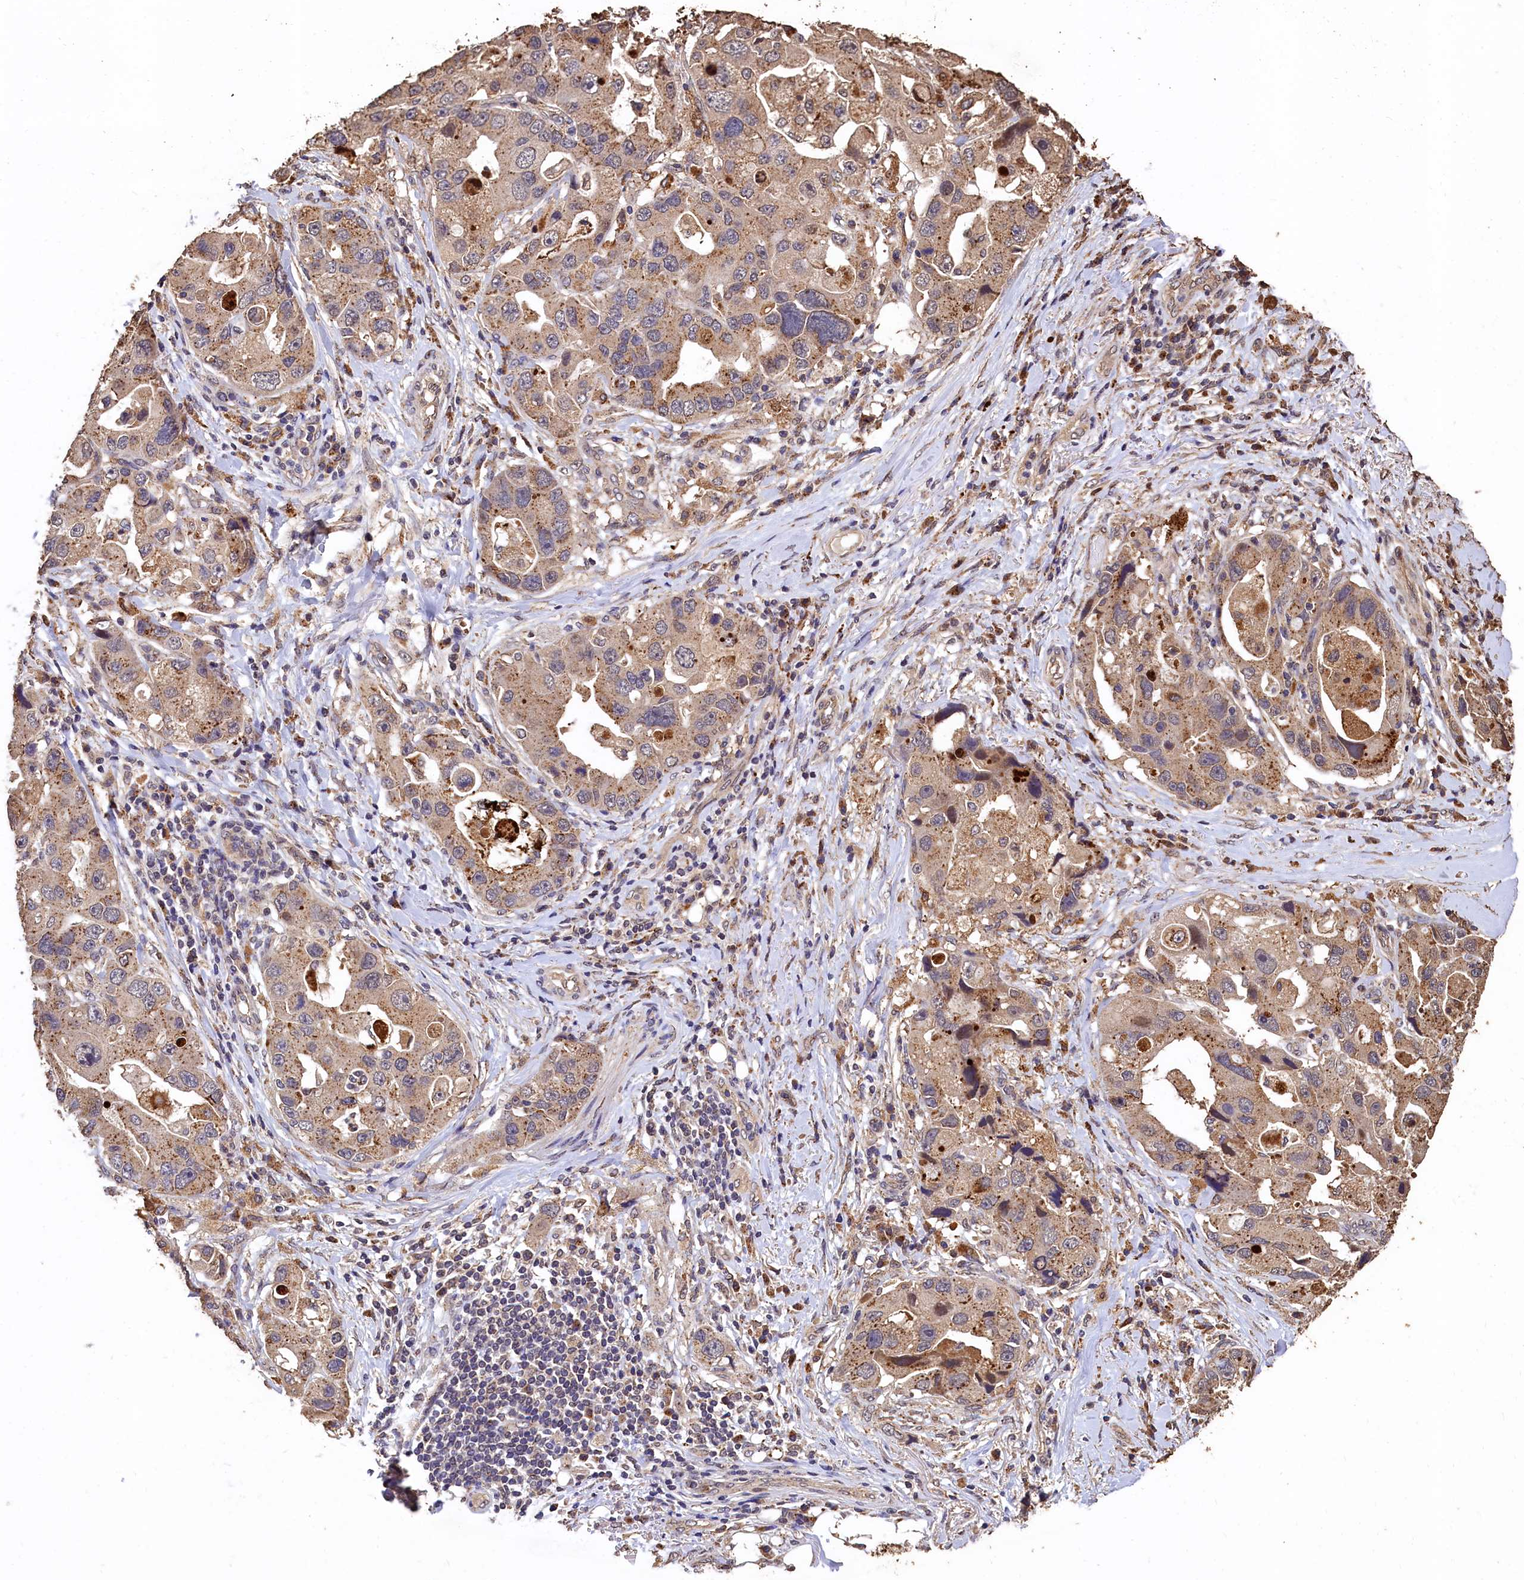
{"staining": {"intensity": "moderate", "quantity": ">75%", "location": "cytoplasmic/membranous"}, "tissue": "lung cancer", "cell_type": "Tumor cells", "image_type": "cancer", "snomed": [{"axis": "morphology", "description": "Adenocarcinoma, NOS"}, {"axis": "topography", "description": "Lung"}], "caption": "There is medium levels of moderate cytoplasmic/membranous staining in tumor cells of lung cancer (adenocarcinoma), as demonstrated by immunohistochemical staining (brown color).", "gene": "LSM4", "patient": {"sex": "female", "age": 54}}